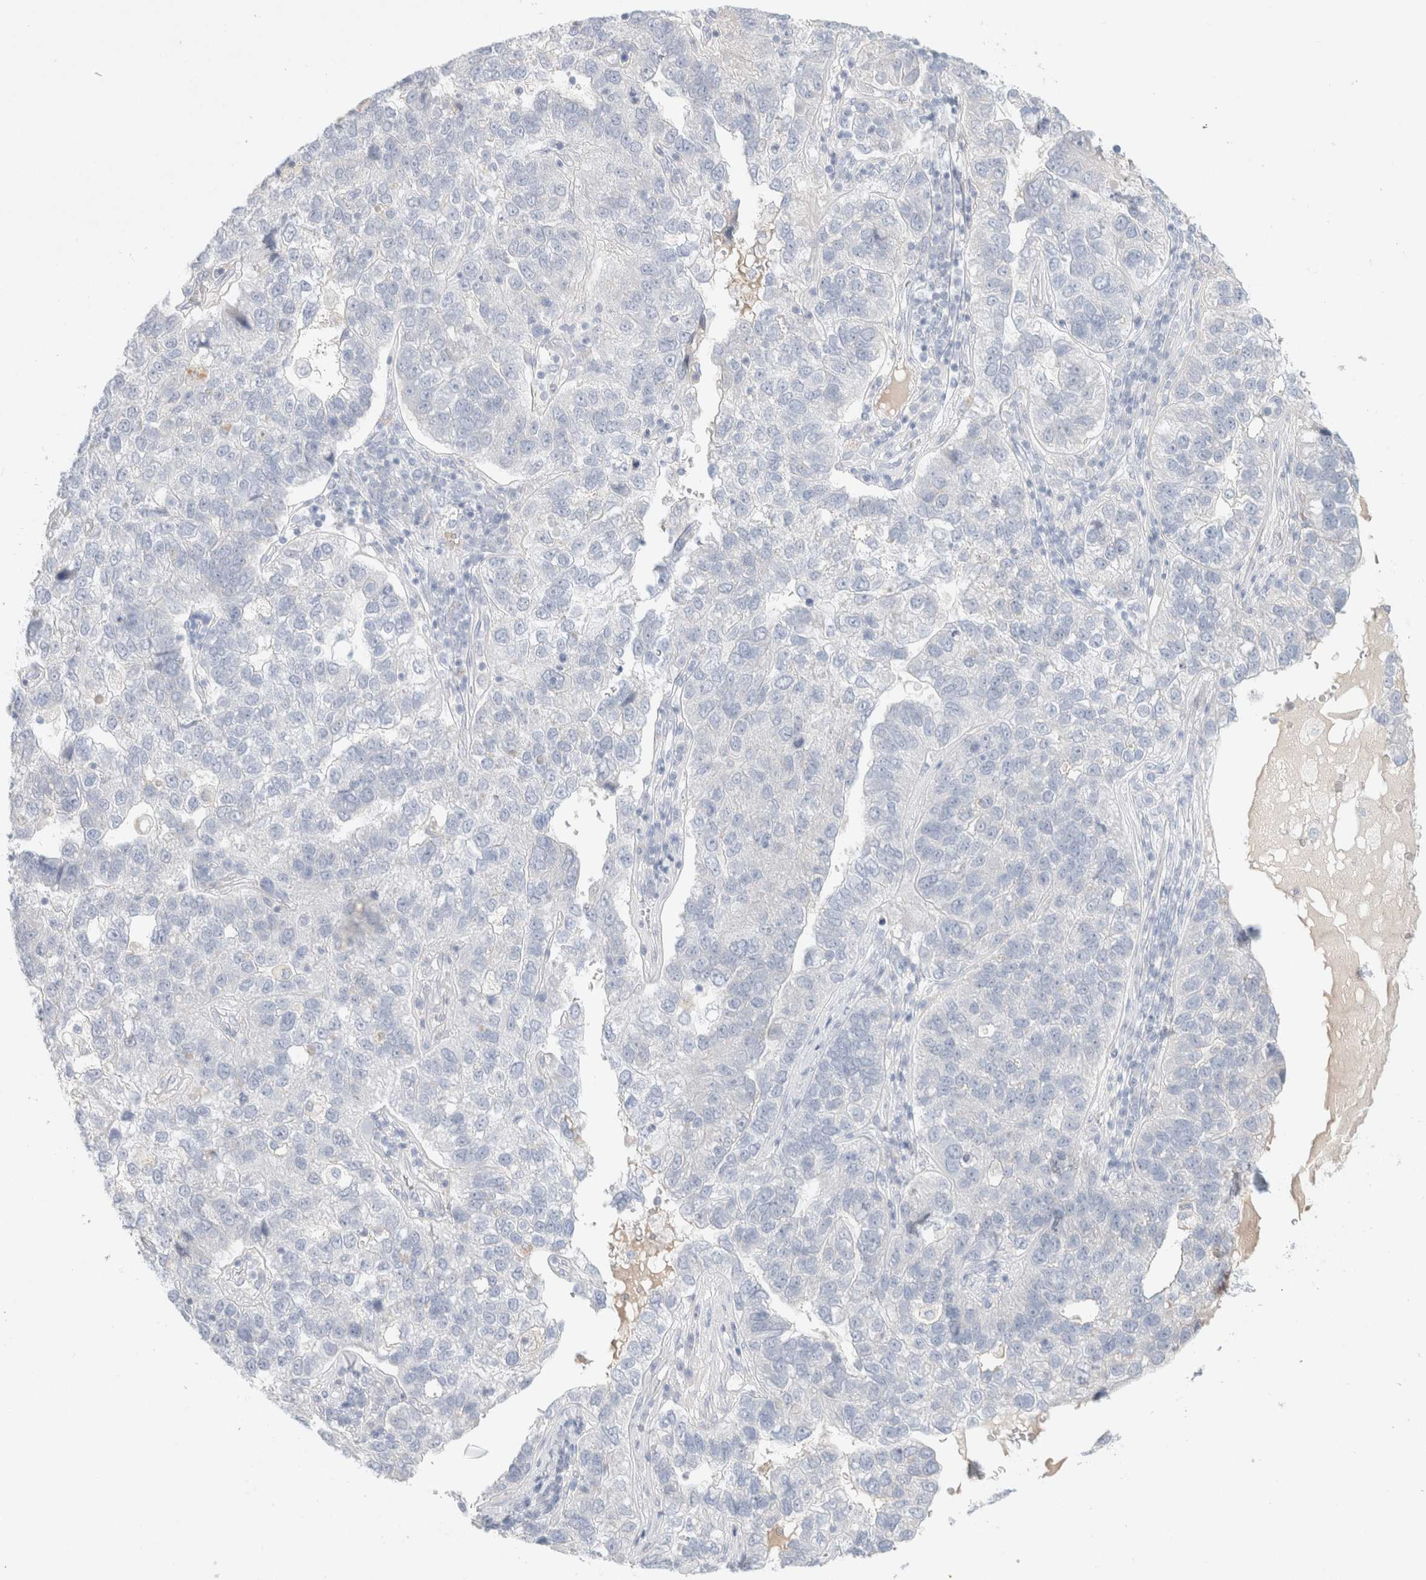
{"staining": {"intensity": "negative", "quantity": "none", "location": "none"}, "tissue": "pancreatic cancer", "cell_type": "Tumor cells", "image_type": "cancer", "snomed": [{"axis": "morphology", "description": "Adenocarcinoma, NOS"}, {"axis": "topography", "description": "Pancreas"}], "caption": "Immunohistochemistry (IHC) micrograph of neoplastic tissue: human pancreatic cancer (adenocarcinoma) stained with DAB displays no significant protein staining in tumor cells.", "gene": "CPQ", "patient": {"sex": "female", "age": 61}}